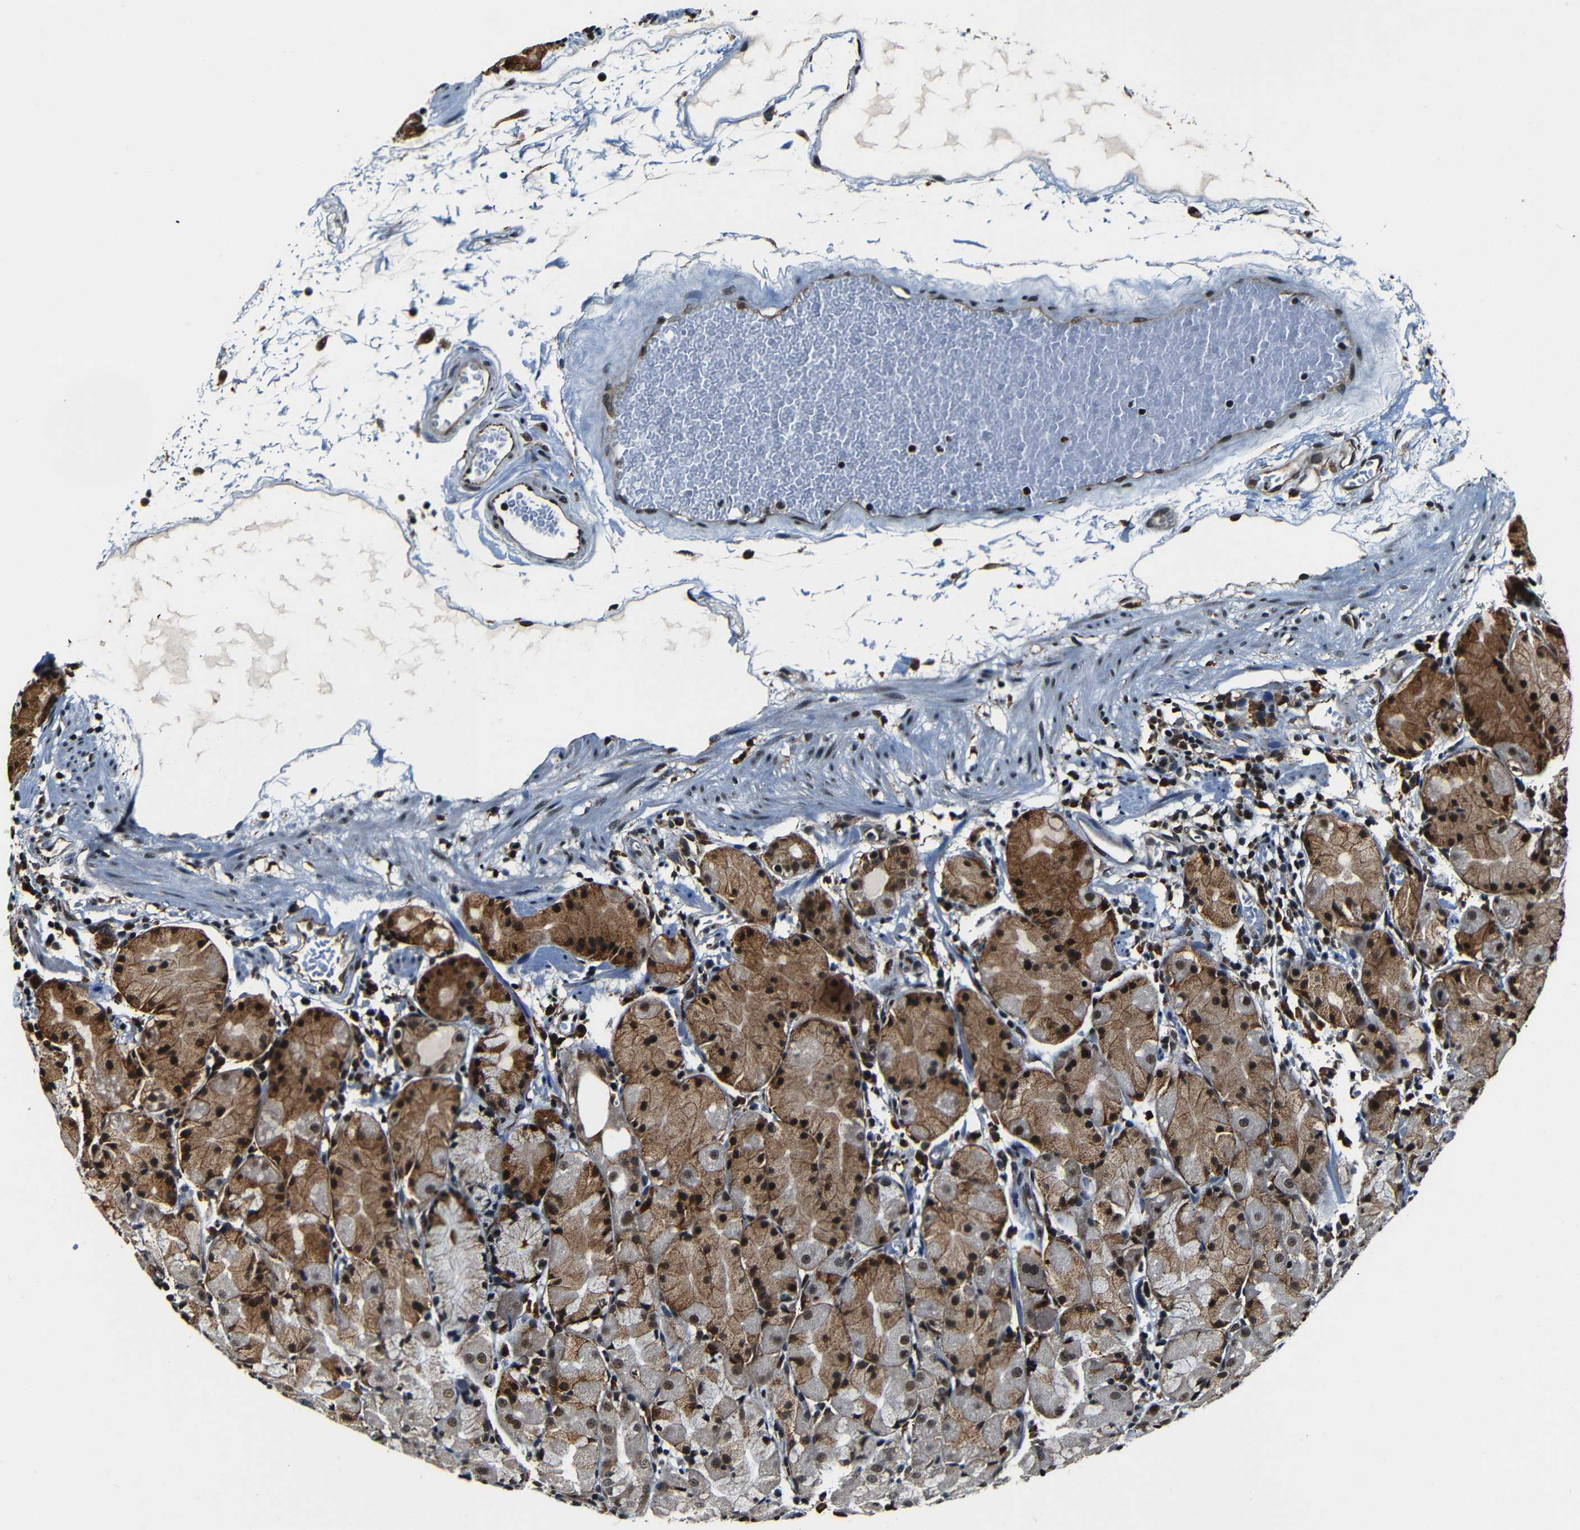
{"staining": {"intensity": "strong", "quantity": ">75%", "location": "cytoplasmic/membranous,nuclear"}, "tissue": "stomach", "cell_type": "Glandular cells", "image_type": "normal", "snomed": [{"axis": "morphology", "description": "Normal tissue, NOS"}, {"axis": "topography", "description": "Stomach"}, {"axis": "topography", "description": "Stomach, lower"}], "caption": "Protein expression analysis of benign stomach displays strong cytoplasmic/membranous,nuclear positivity in approximately >75% of glandular cells.", "gene": "NCBP3", "patient": {"sex": "female", "age": 75}}